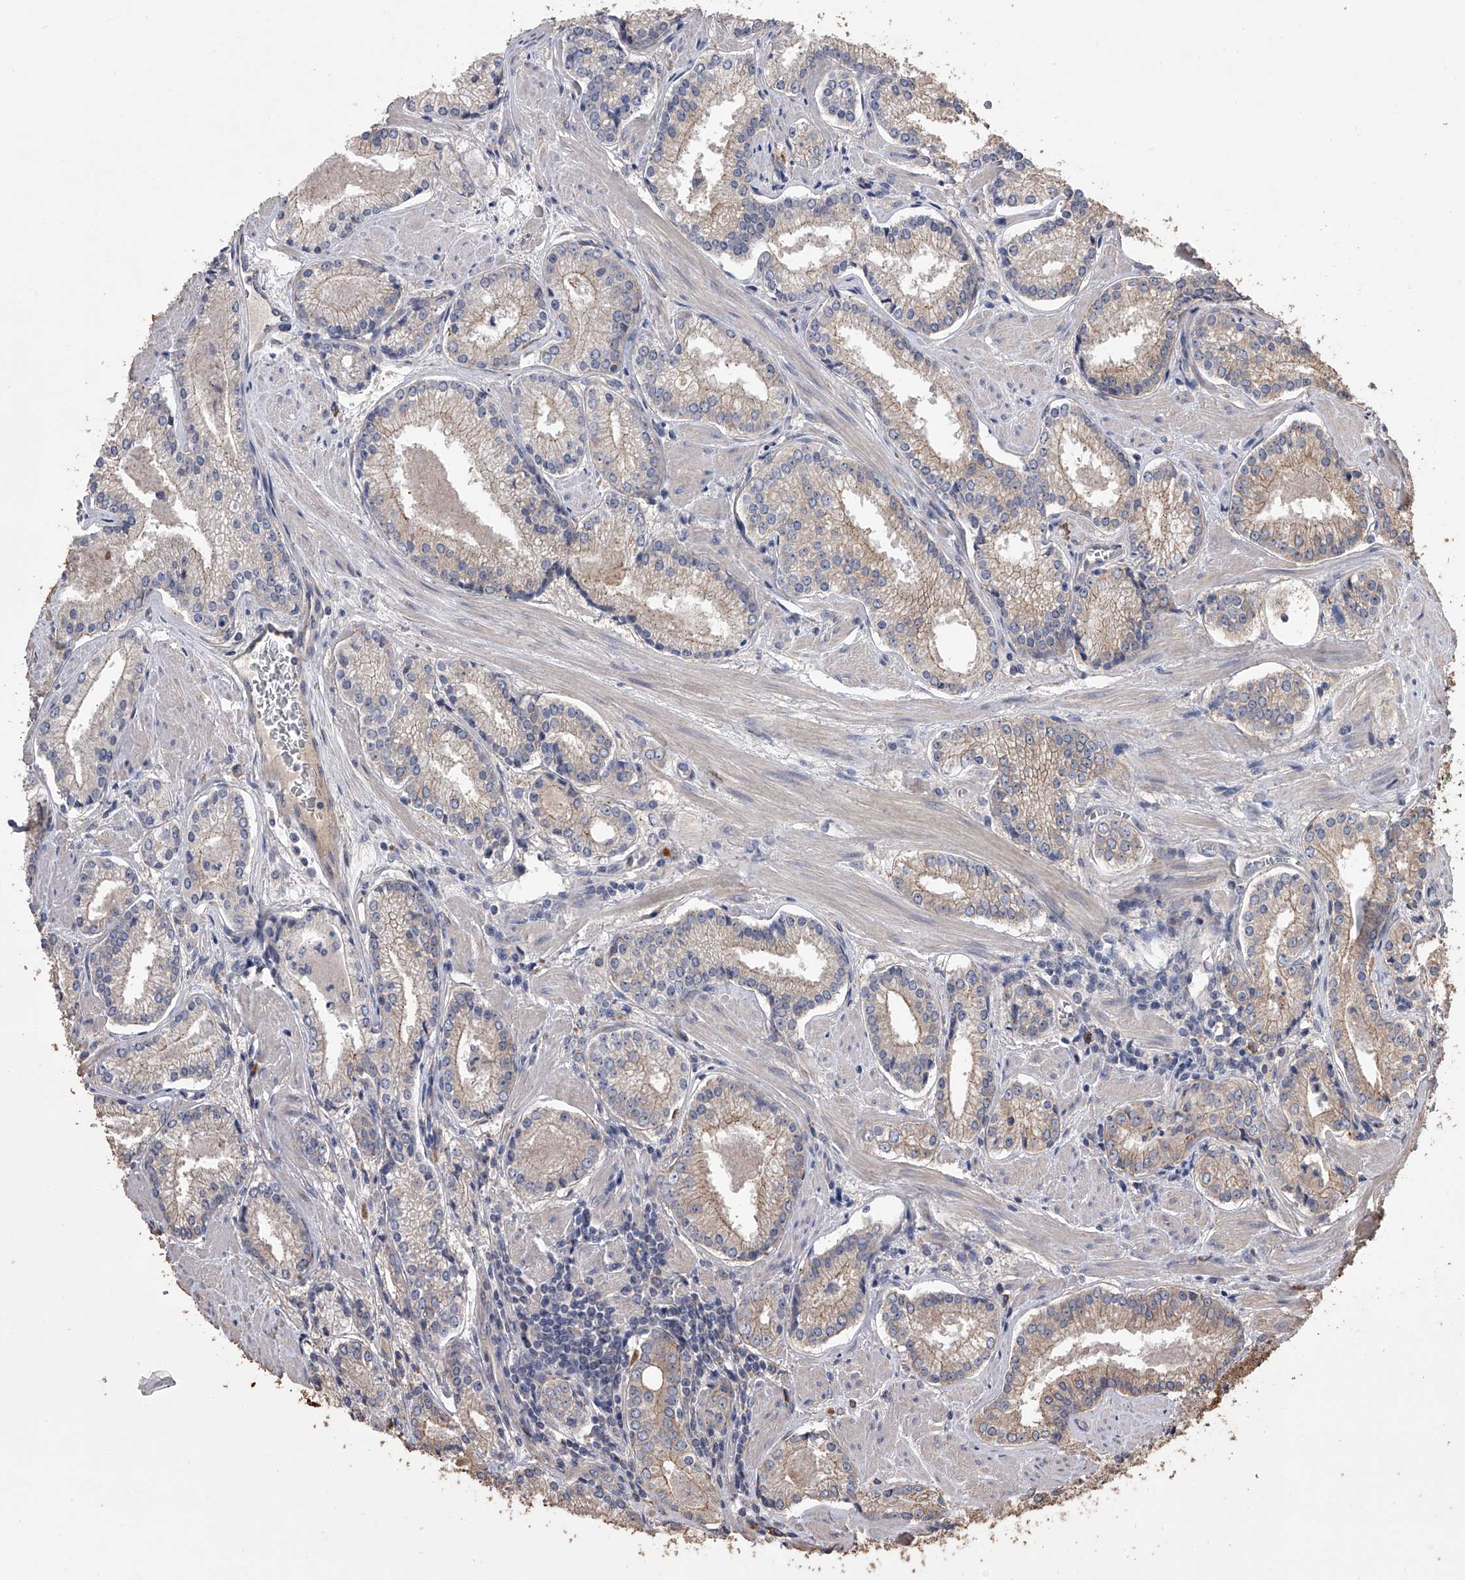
{"staining": {"intensity": "moderate", "quantity": "<25%", "location": "cytoplasmic/membranous"}, "tissue": "prostate cancer", "cell_type": "Tumor cells", "image_type": "cancer", "snomed": [{"axis": "morphology", "description": "Adenocarcinoma, Low grade"}, {"axis": "topography", "description": "Prostate"}], "caption": "Prostate cancer (adenocarcinoma (low-grade)) stained with DAB (3,3'-diaminobenzidine) immunohistochemistry reveals low levels of moderate cytoplasmic/membranous expression in about <25% of tumor cells.", "gene": "ZNF343", "patient": {"sex": "male", "age": 54}}